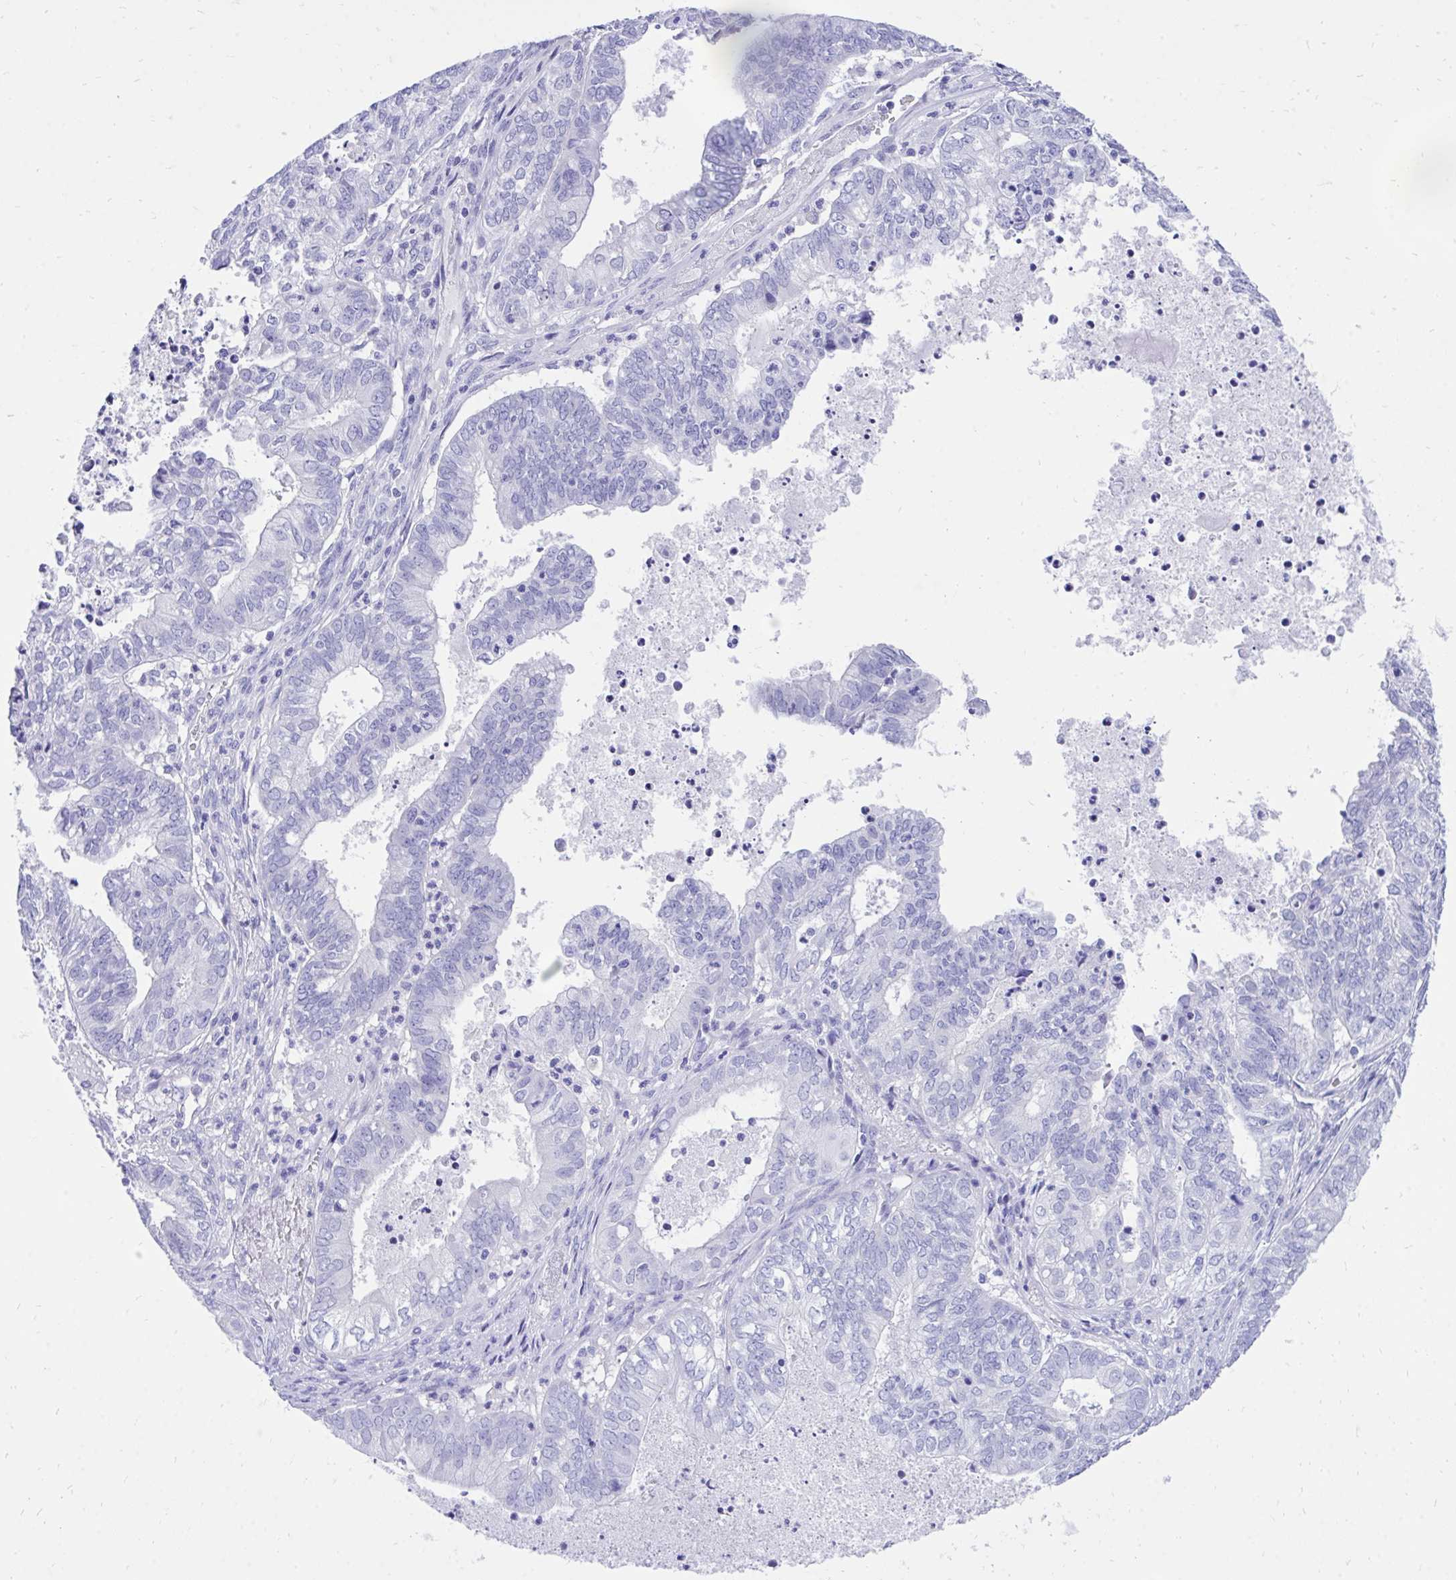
{"staining": {"intensity": "negative", "quantity": "none", "location": "none"}, "tissue": "ovarian cancer", "cell_type": "Tumor cells", "image_type": "cancer", "snomed": [{"axis": "morphology", "description": "Carcinoma, endometroid"}, {"axis": "topography", "description": "Ovary"}], "caption": "Immunohistochemical staining of ovarian endometroid carcinoma displays no significant staining in tumor cells.", "gene": "MON1A", "patient": {"sex": "female", "age": 64}}